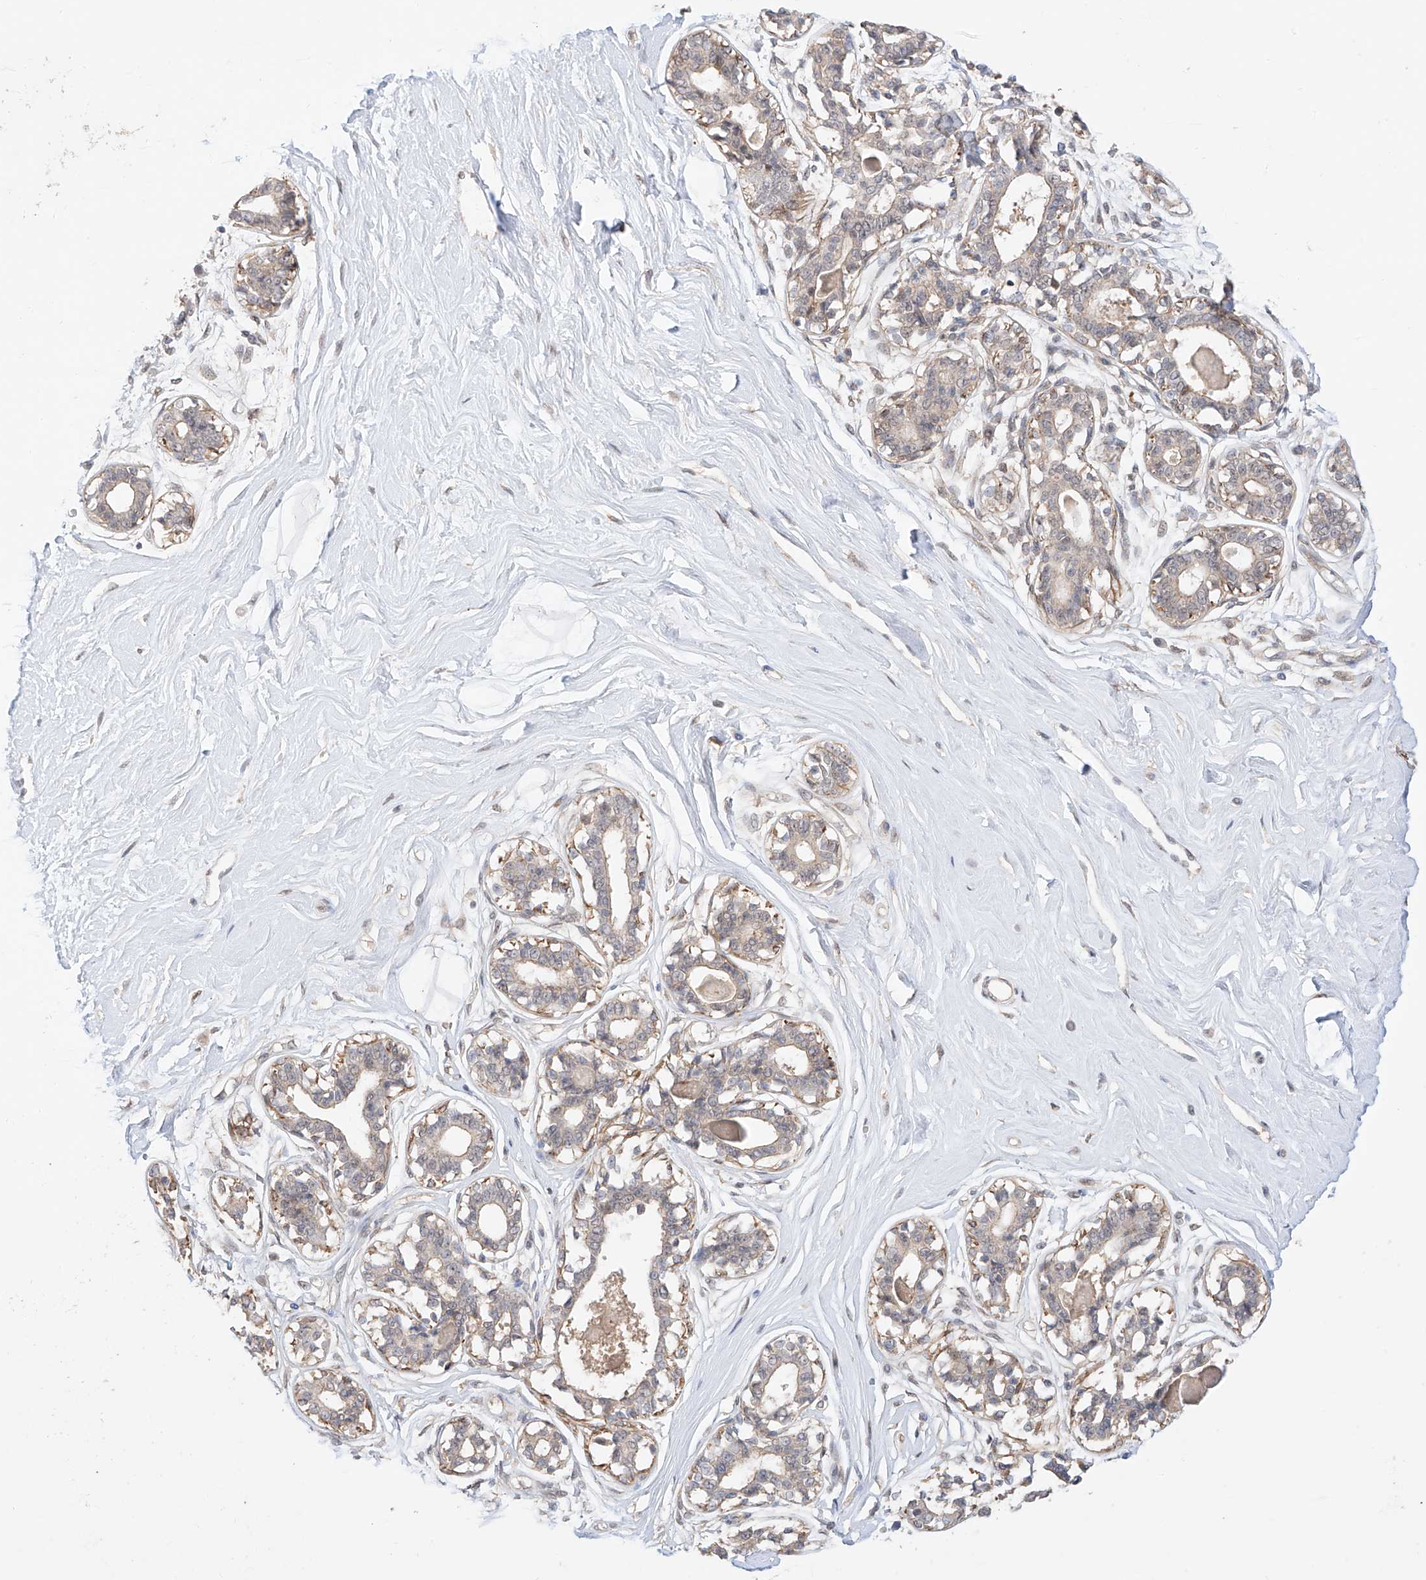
{"staining": {"intensity": "negative", "quantity": "none", "location": "none"}, "tissue": "breast", "cell_type": "Adipocytes", "image_type": "normal", "snomed": [{"axis": "morphology", "description": "Normal tissue, NOS"}, {"axis": "topography", "description": "Breast"}], "caption": "There is no significant positivity in adipocytes of breast. (Immunohistochemistry (ihc), brightfield microscopy, high magnification).", "gene": "TSR2", "patient": {"sex": "female", "age": 45}}